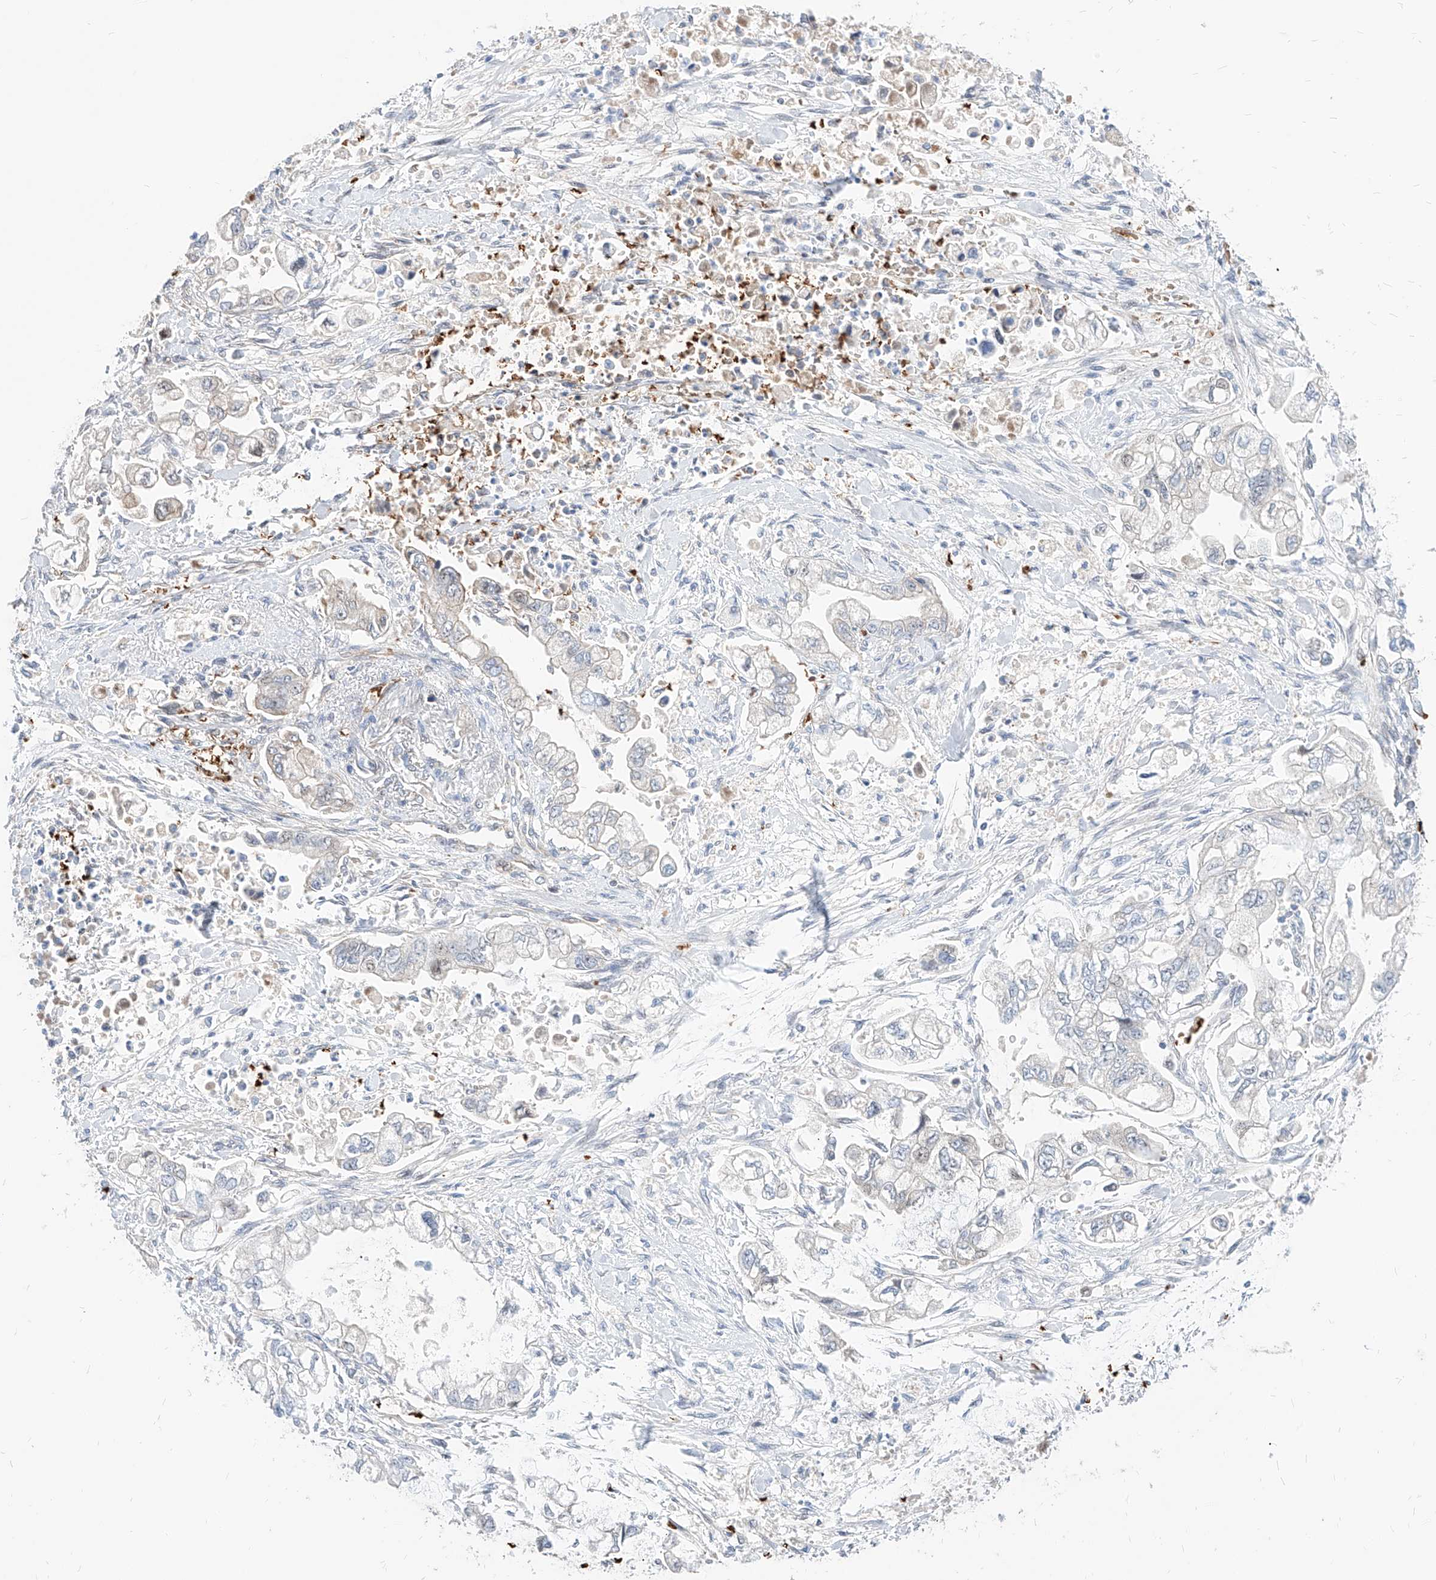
{"staining": {"intensity": "negative", "quantity": "none", "location": "none"}, "tissue": "stomach cancer", "cell_type": "Tumor cells", "image_type": "cancer", "snomed": [{"axis": "morphology", "description": "Normal tissue, NOS"}, {"axis": "morphology", "description": "Adenocarcinoma, NOS"}, {"axis": "topography", "description": "Stomach"}], "caption": "Tumor cells show no significant protein positivity in stomach adenocarcinoma.", "gene": "ZFP42", "patient": {"sex": "male", "age": 62}}